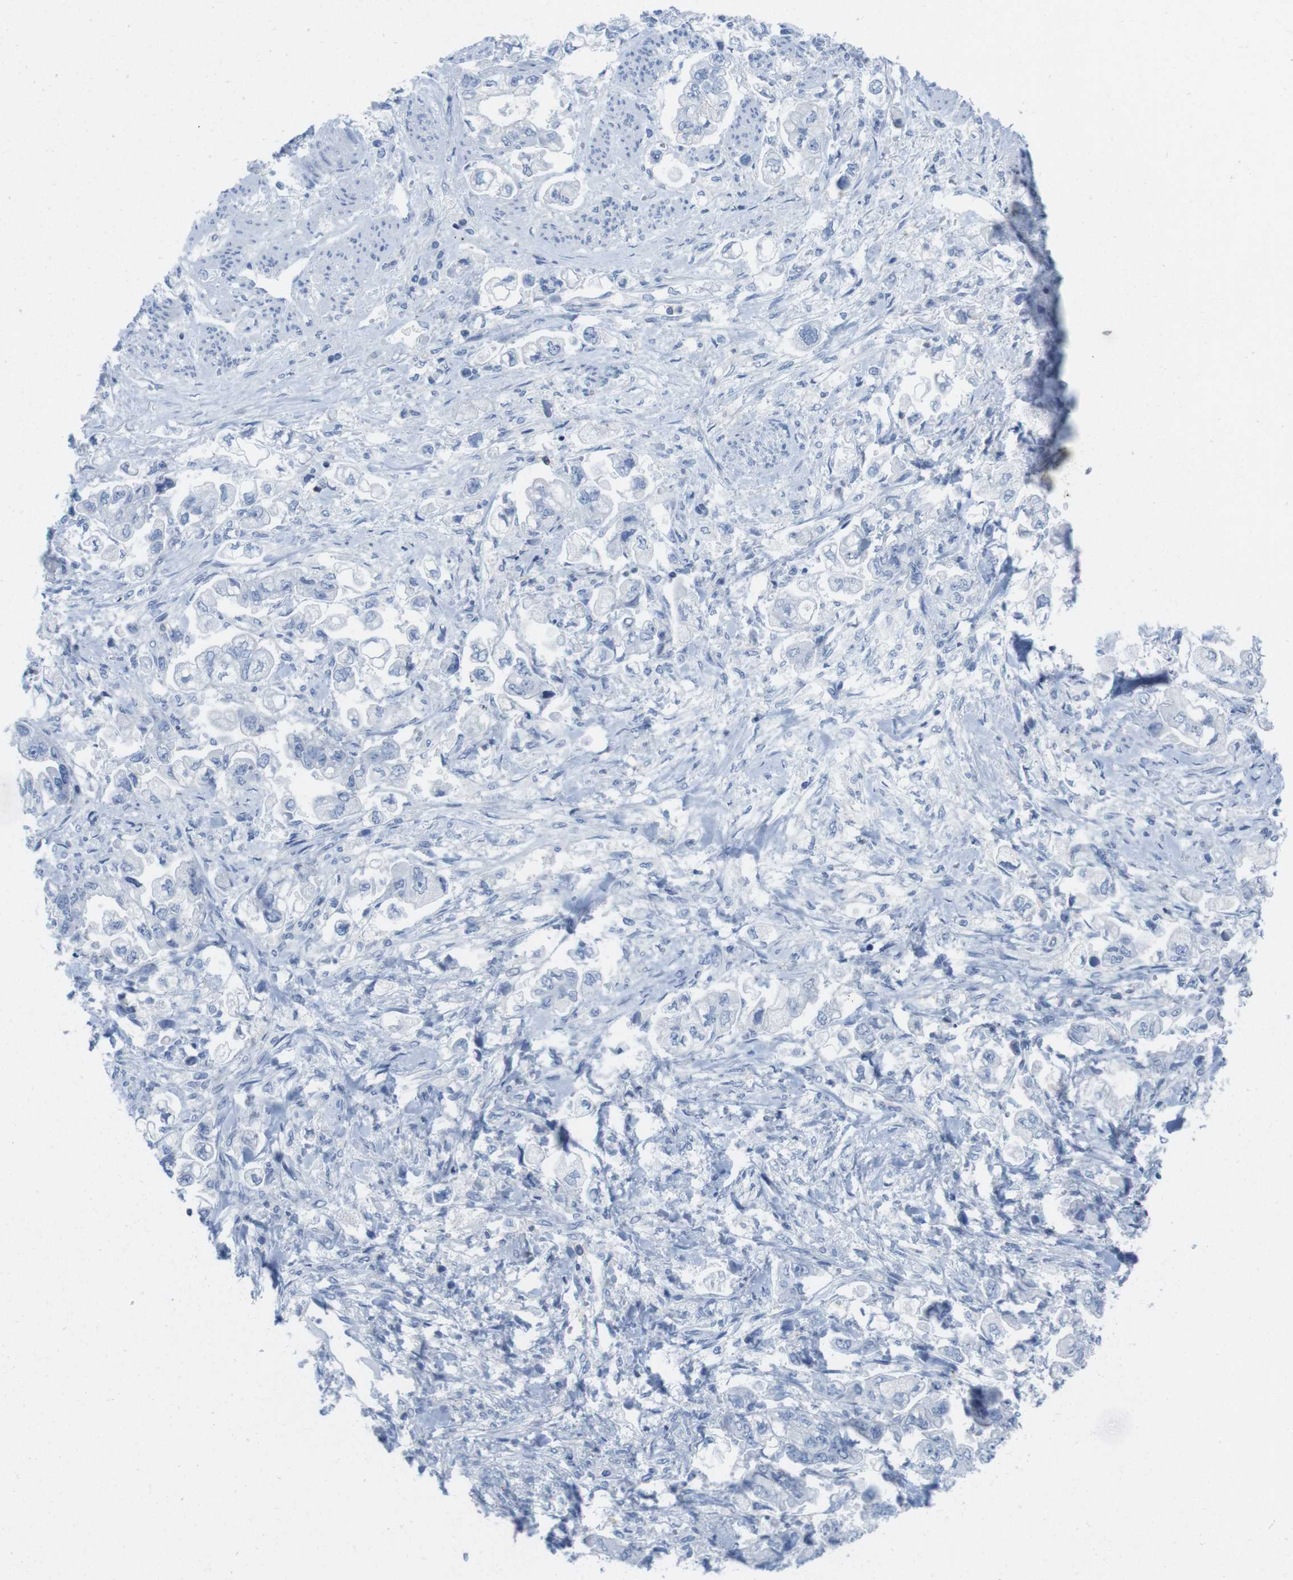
{"staining": {"intensity": "negative", "quantity": "none", "location": "none"}, "tissue": "stomach cancer", "cell_type": "Tumor cells", "image_type": "cancer", "snomed": [{"axis": "morphology", "description": "Normal tissue, NOS"}, {"axis": "morphology", "description": "Adenocarcinoma, NOS"}, {"axis": "topography", "description": "Stomach"}], "caption": "This histopathology image is of stomach adenocarcinoma stained with immunohistochemistry (IHC) to label a protein in brown with the nuclei are counter-stained blue. There is no expression in tumor cells.", "gene": "CD5", "patient": {"sex": "male", "age": 62}}